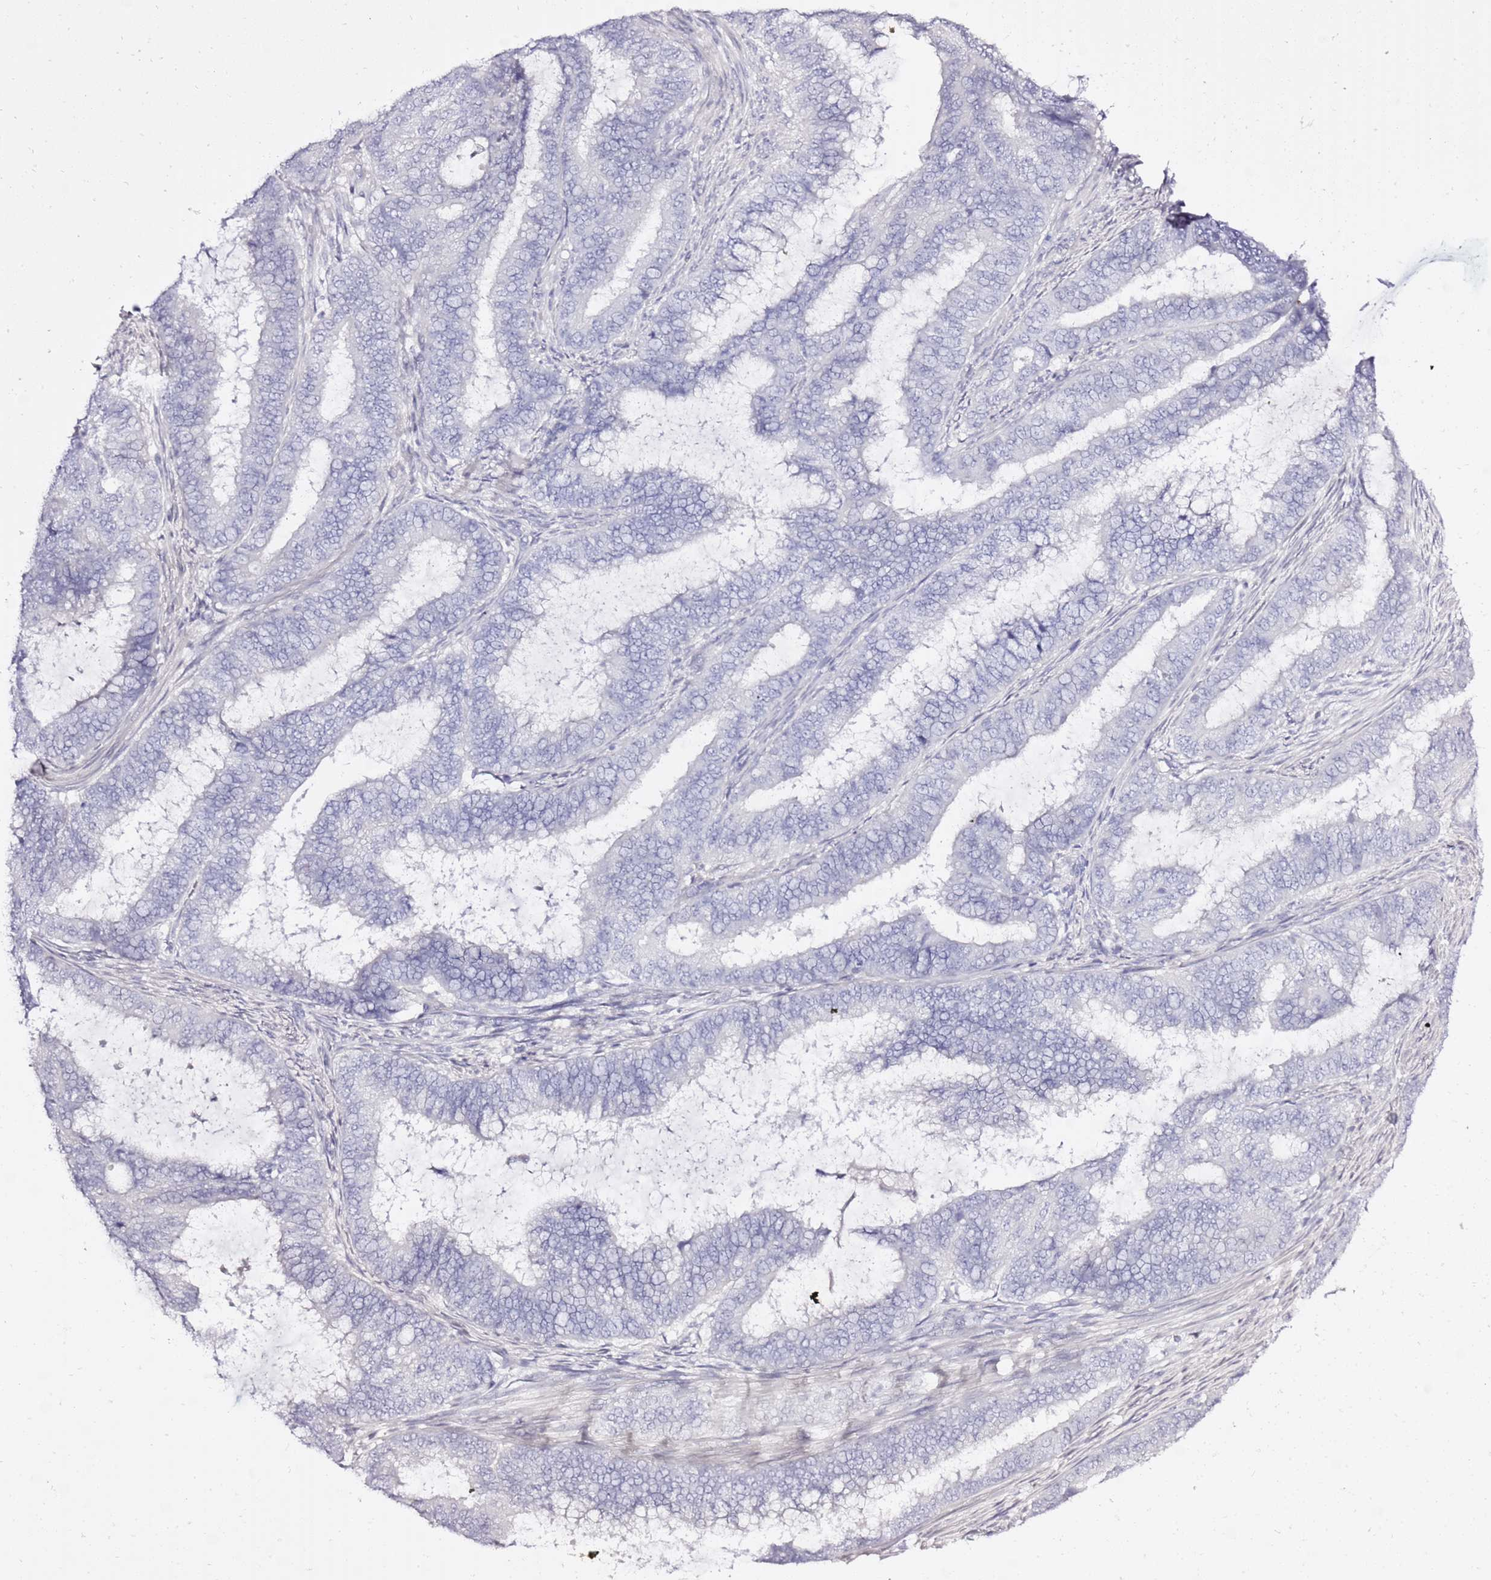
{"staining": {"intensity": "negative", "quantity": "none", "location": "none"}, "tissue": "endometrial cancer", "cell_type": "Tumor cells", "image_type": "cancer", "snomed": [{"axis": "morphology", "description": "Adenocarcinoma, NOS"}, {"axis": "topography", "description": "Endometrium"}], "caption": "IHC photomicrograph of neoplastic tissue: human endometrial cancer stained with DAB displays no significant protein expression in tumor cells. (DAB immunohistochemistry, high magnification).", "gene": "LIPF", "patient": {"sex": "female", "age": 51}}